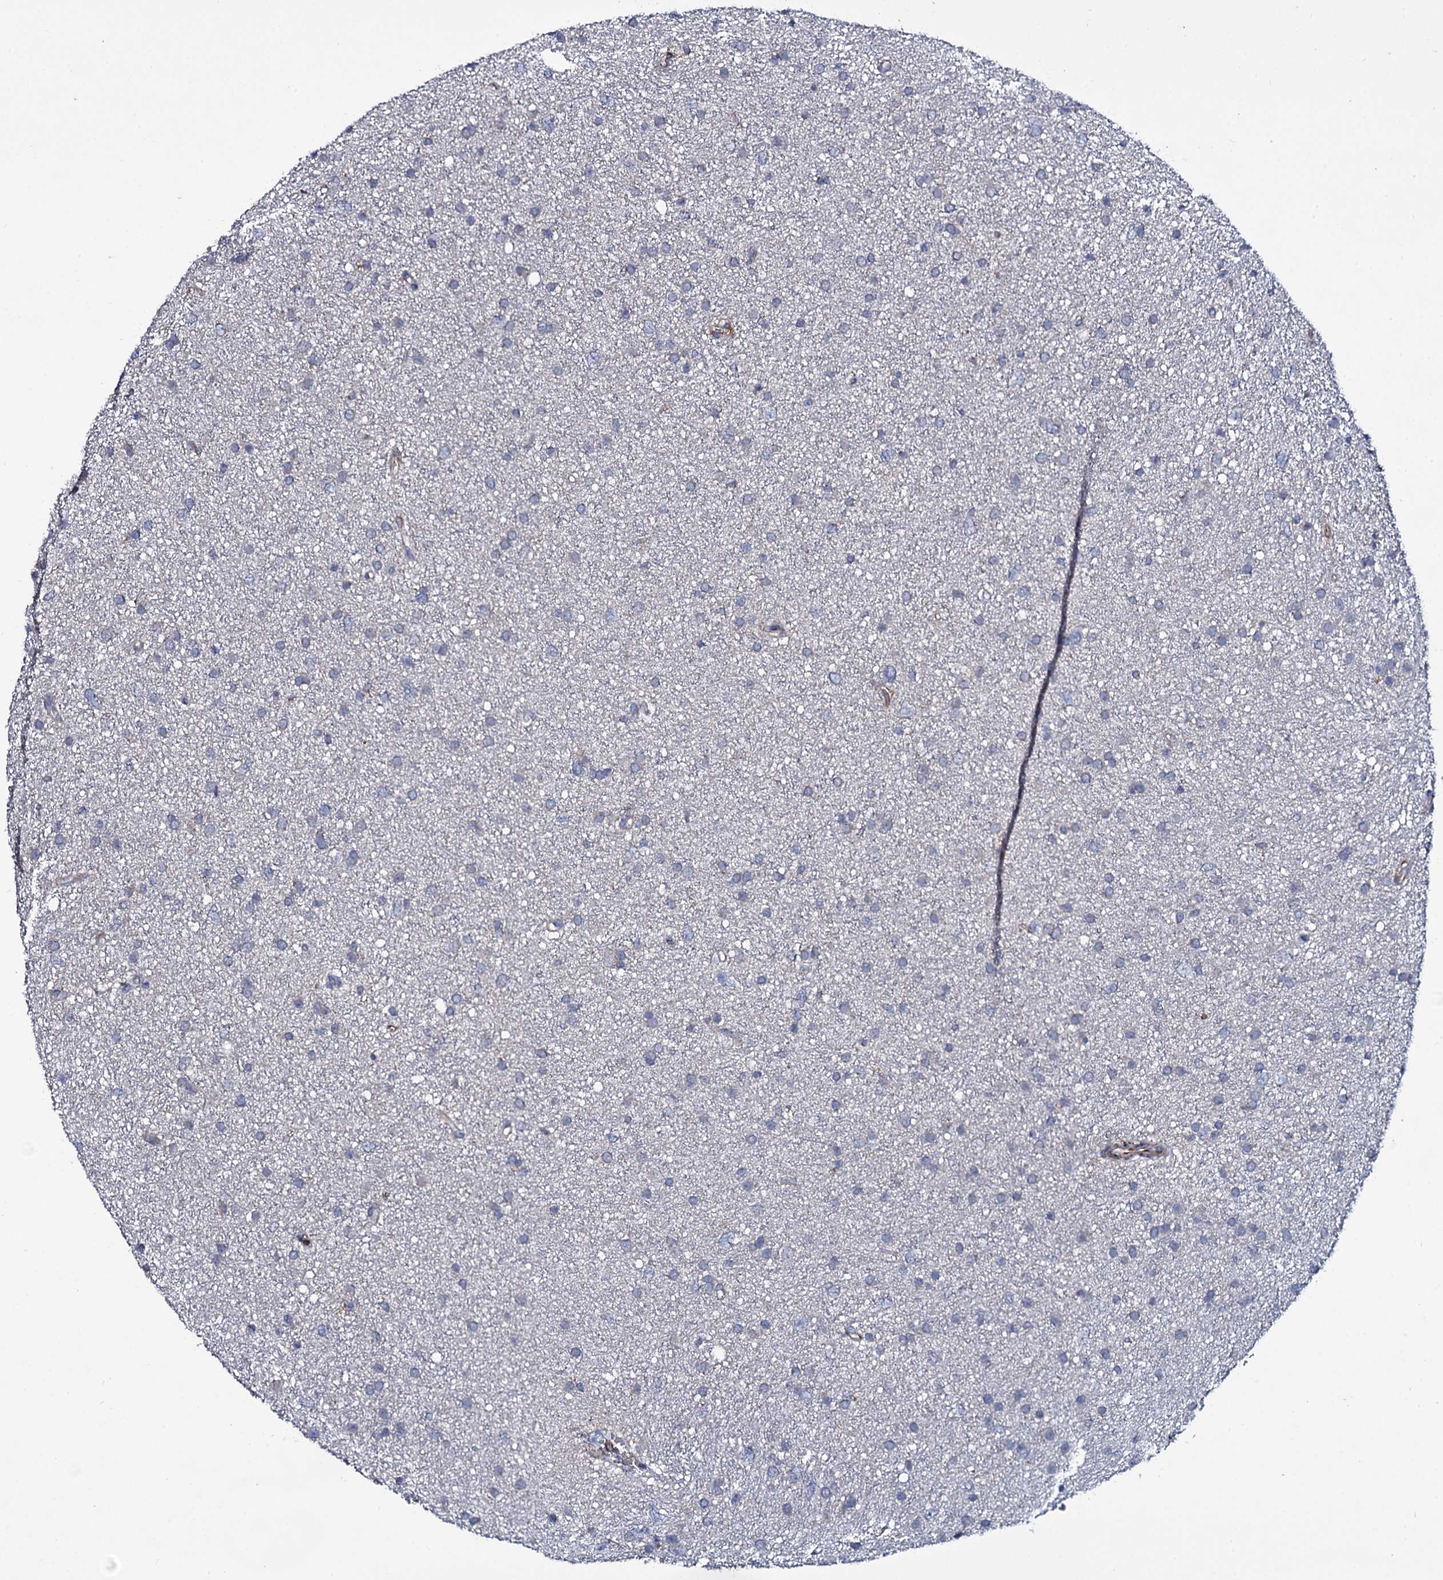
{"staining": {"intensity": "negative", "quantity": "none", "location": "none"}, "tissue": "glioma", "cell_type": "Tumor cells", "image_type": "cancer", "snomed": [{"axis": "morphology", "description": "Glioma, malignant, Low grade"}, {"axis": "topography", "description": "Cerebral cortex"}], "caption": "Tumor cells show no significant staining in low-grade glioma (malignant).", "gene": "VAMP8", "patient": {"sex": "female", "age": 39}}